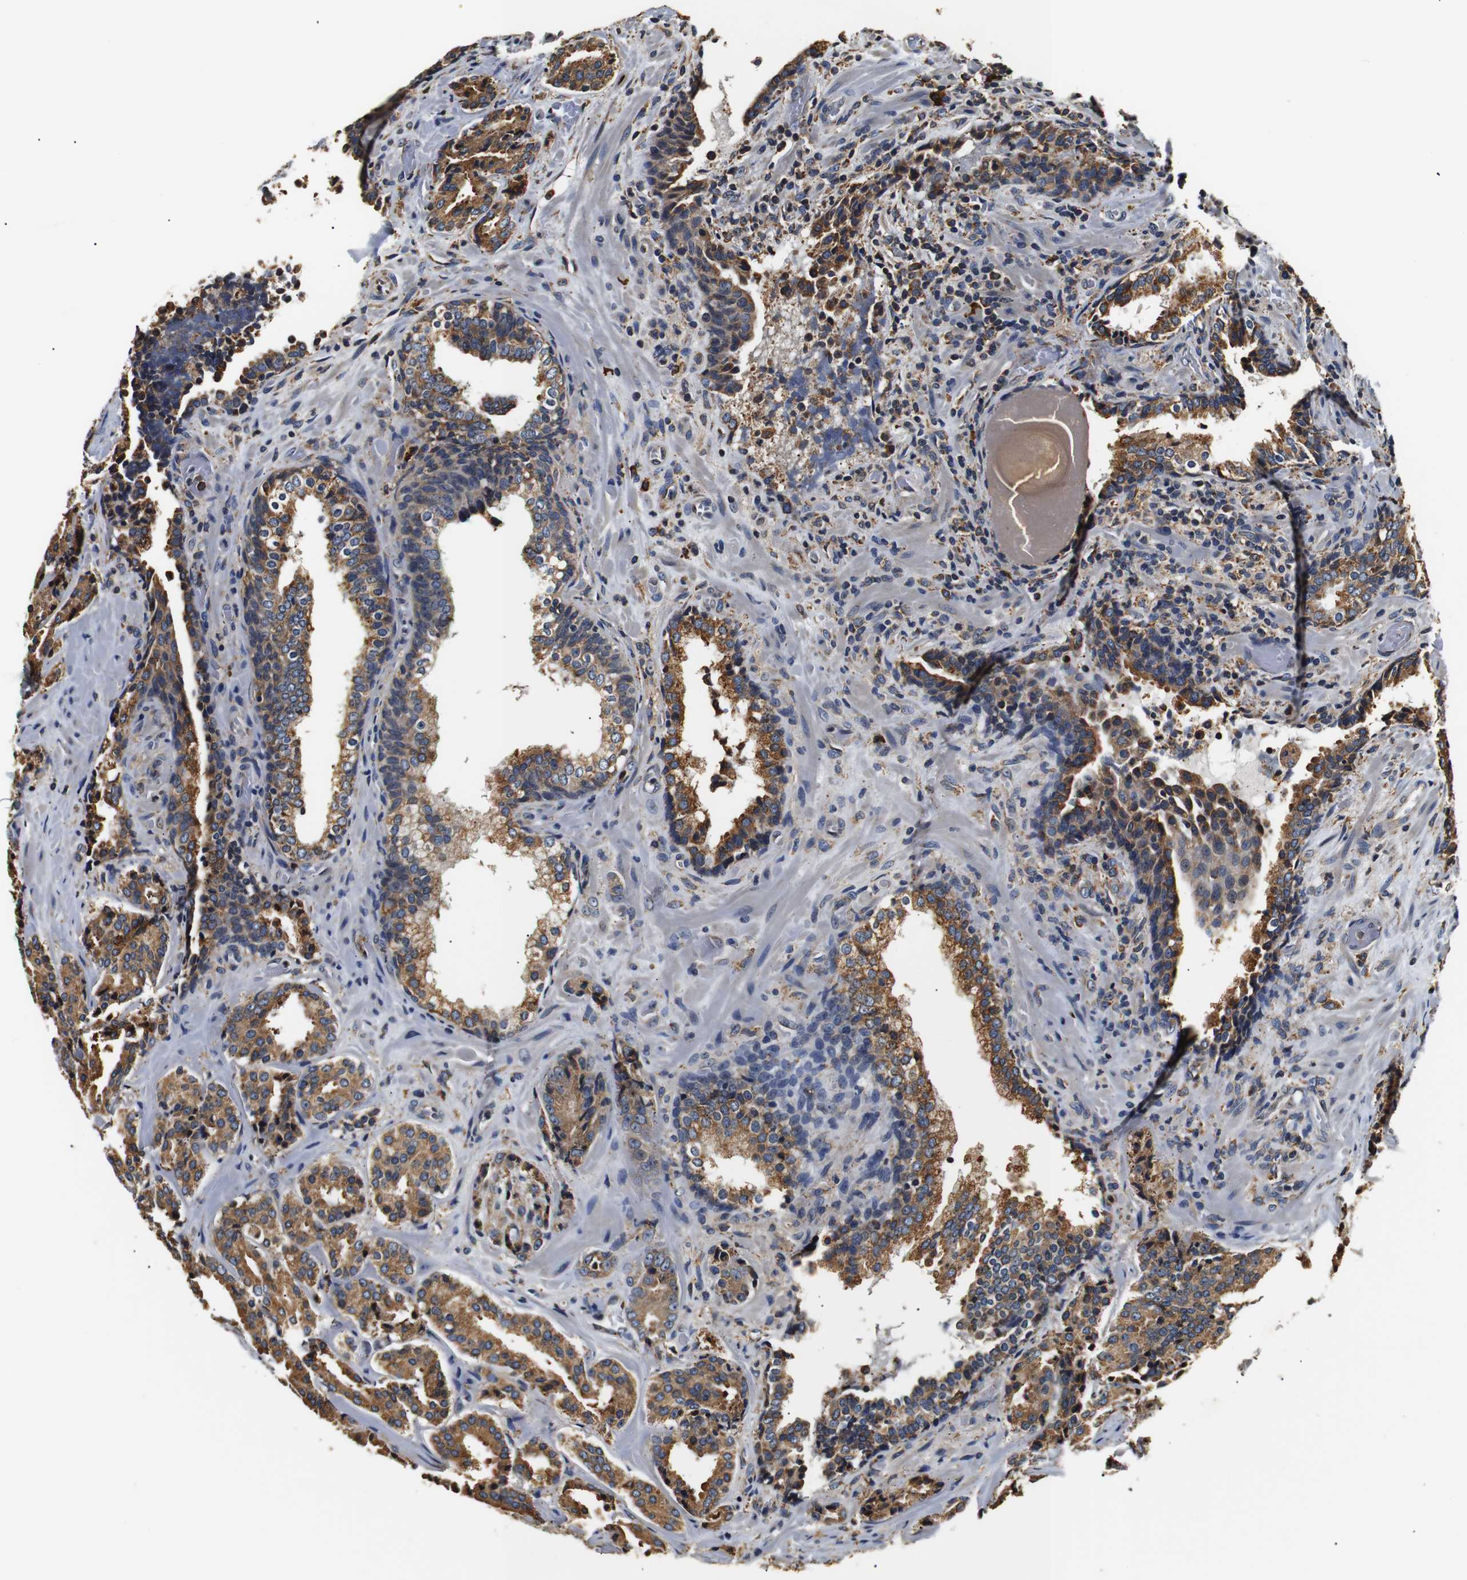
{"staining": {"intensity": "moderate", "quantity": ">75%", "location": "cytoplasmic/membranous"}, "tissue": "prostate cancer", "cell_type": "Tumor cells", "image_type": "cancer", "snomed": [{"axis": "morphology", "description": "Adenocarcinoma, High grade"}, {"axis": "topography", "description": "Prostate"}], "caption": "Prostate adenocarcinoma (high-grade) stained for a protein exhibits moderate cytoplasmic/membranous positivity in tumor cells.", "gene": "HHIP", "patient": {"sex": "male", "age": 60}}